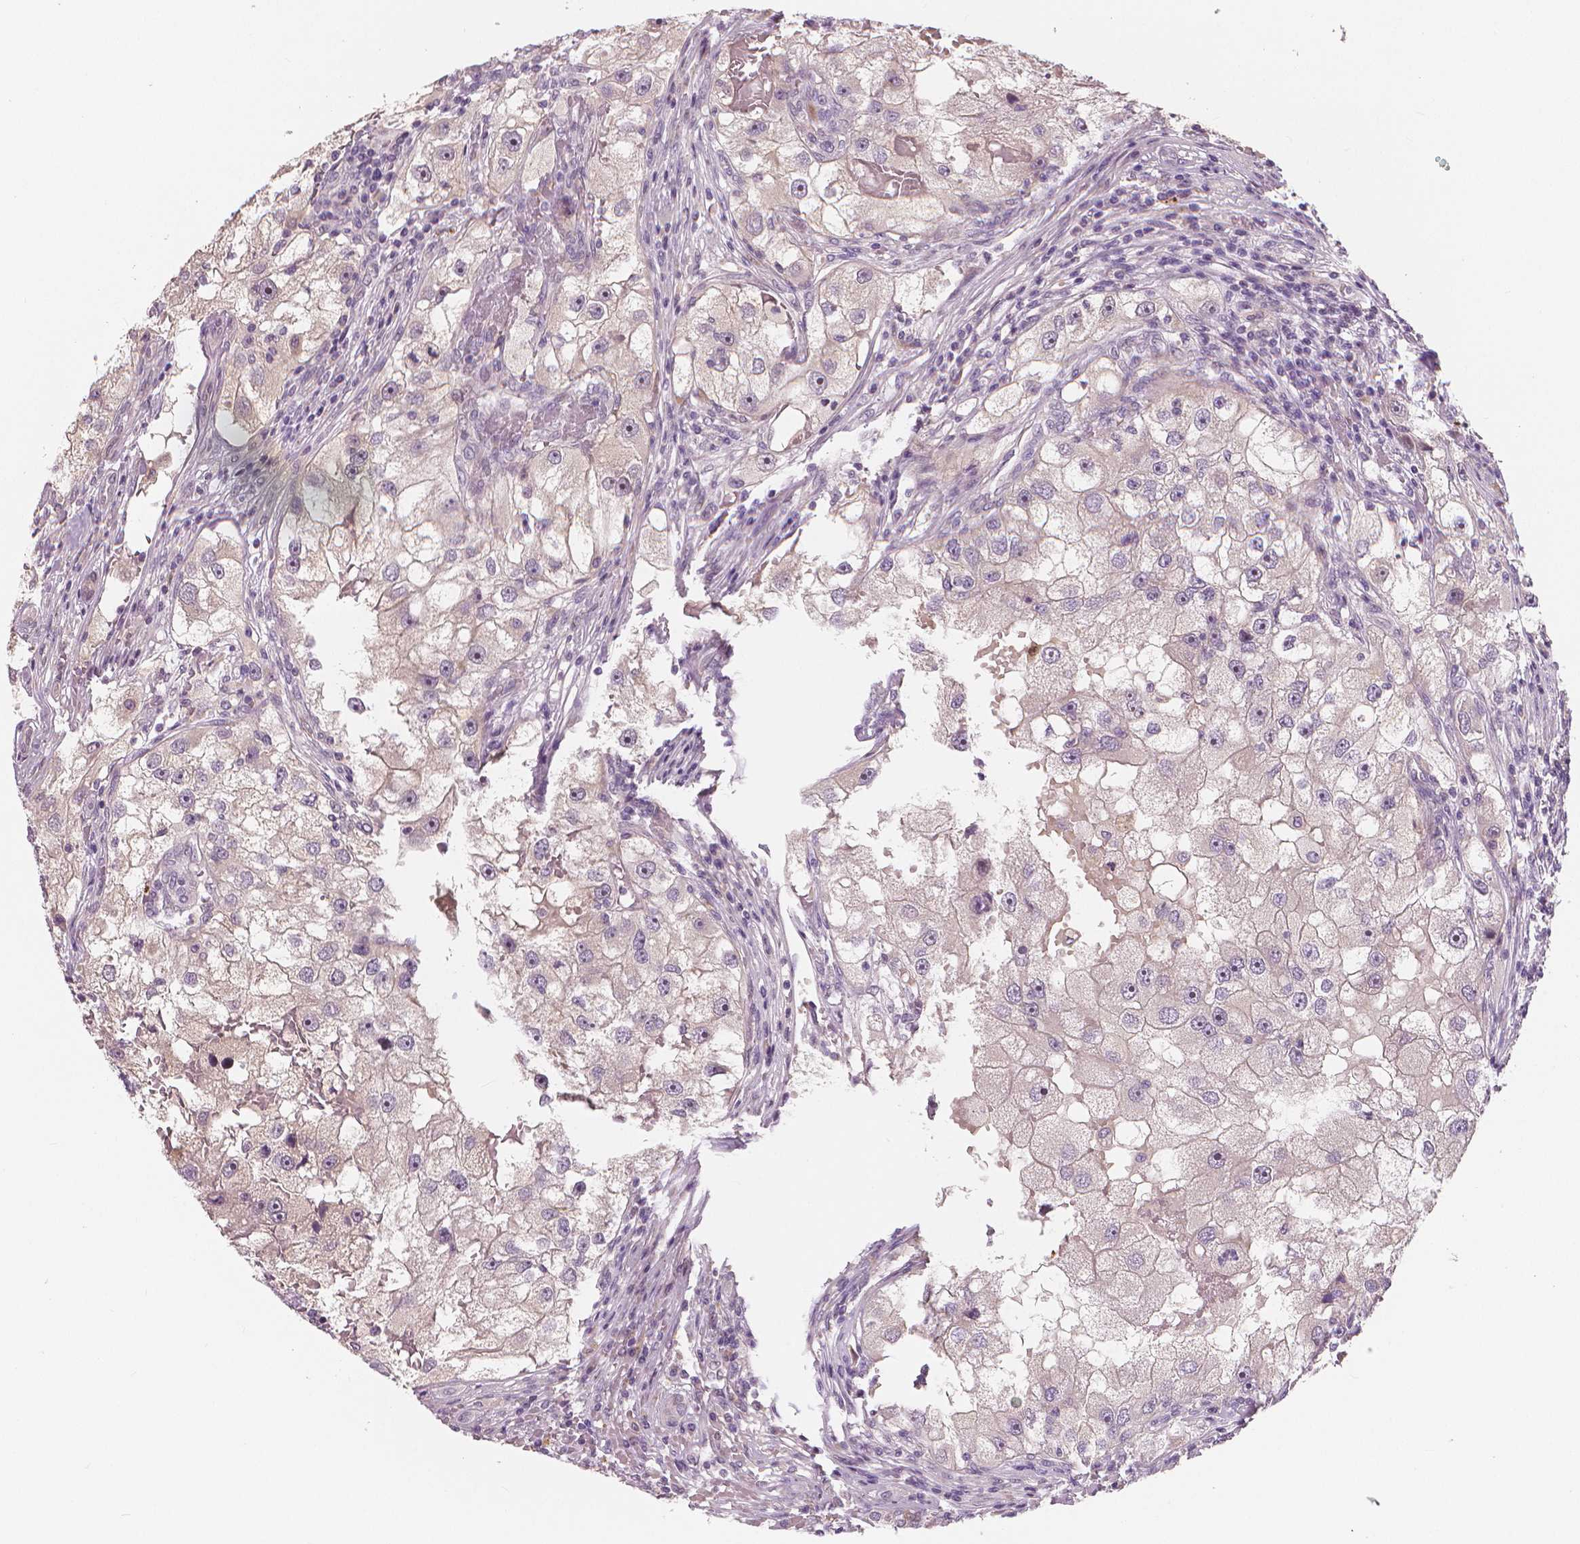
{"staining": {"intensity": "negative", "quantity": "none", "location": "none"}, "tissue": "renal cancer", "cell_type": "Tumor cells", "image_type": "cancer", "snomed": [{"axis": "morphology", "description": "Adenocarcinoma, NOS"}, {"axis": "topography", "description": "Kidney"}], "caption": "DAB (3,3'-diaminobenzidine) immunohistochemical staining of renal adenocarcinoma reveals no significant staining in tumor cells.", "gene": "RNASE7", "patient": {"sex": "male", "age": 63}}